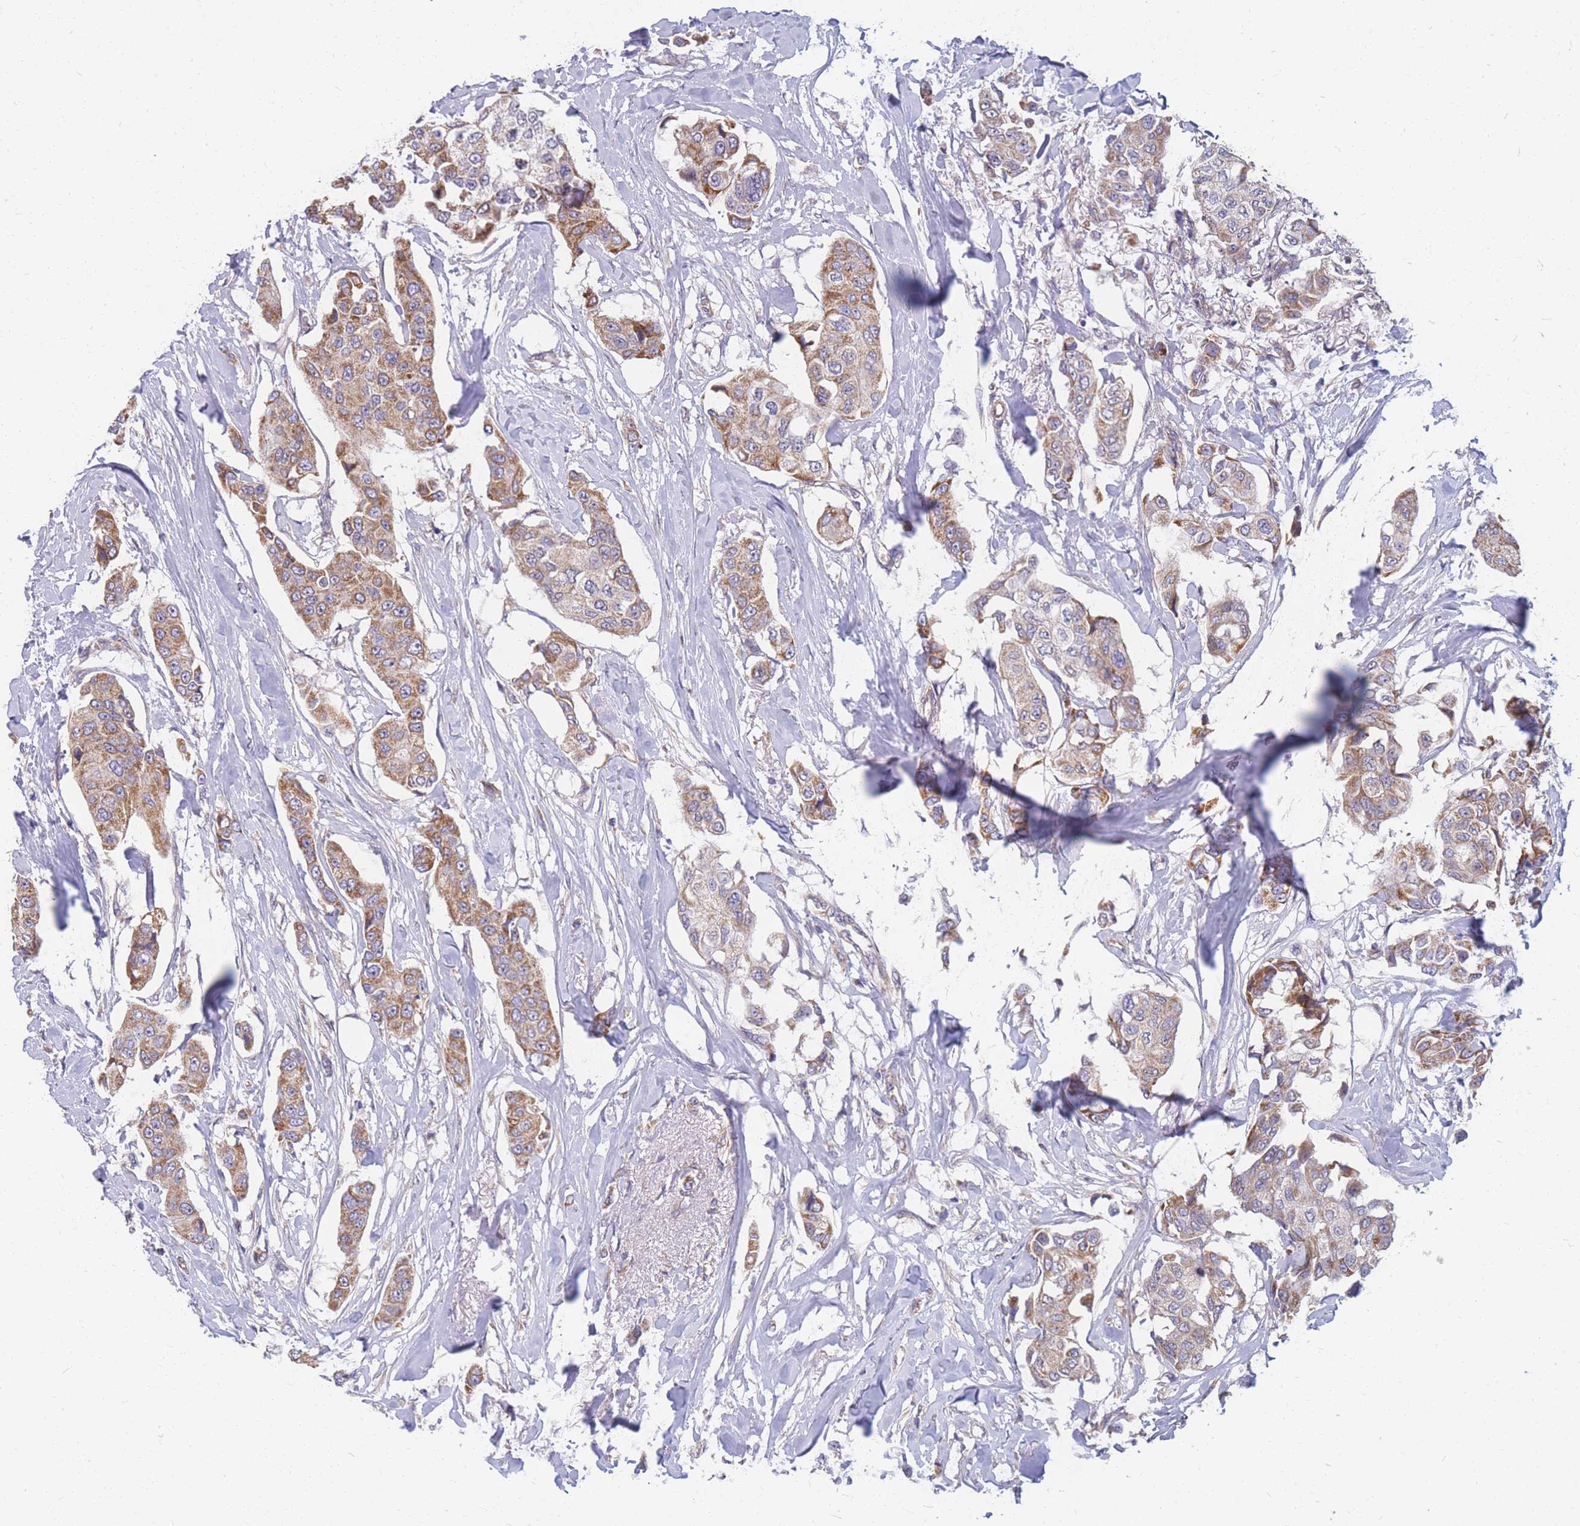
{"staining": {"intensity": "moderate", "quantity": ">75%", "location": "cytoplasmic/membranous"}, "tissue": "breast cancer", "cell_type": "Tumor cells", "image_type": "cancer", "snomed": [{"axis": "morphology", "description": "Duct carcinoma"}, {"axis": "topography", "description": "Breast"}], "caption": "A brown stain shows moderate cytoplasmic/membranous expression of a protein in human breast infiltrating ductal carcinoma tumor cells.", "gene": "MRPS9", "patient": {"sex": "female", "age": 80}}